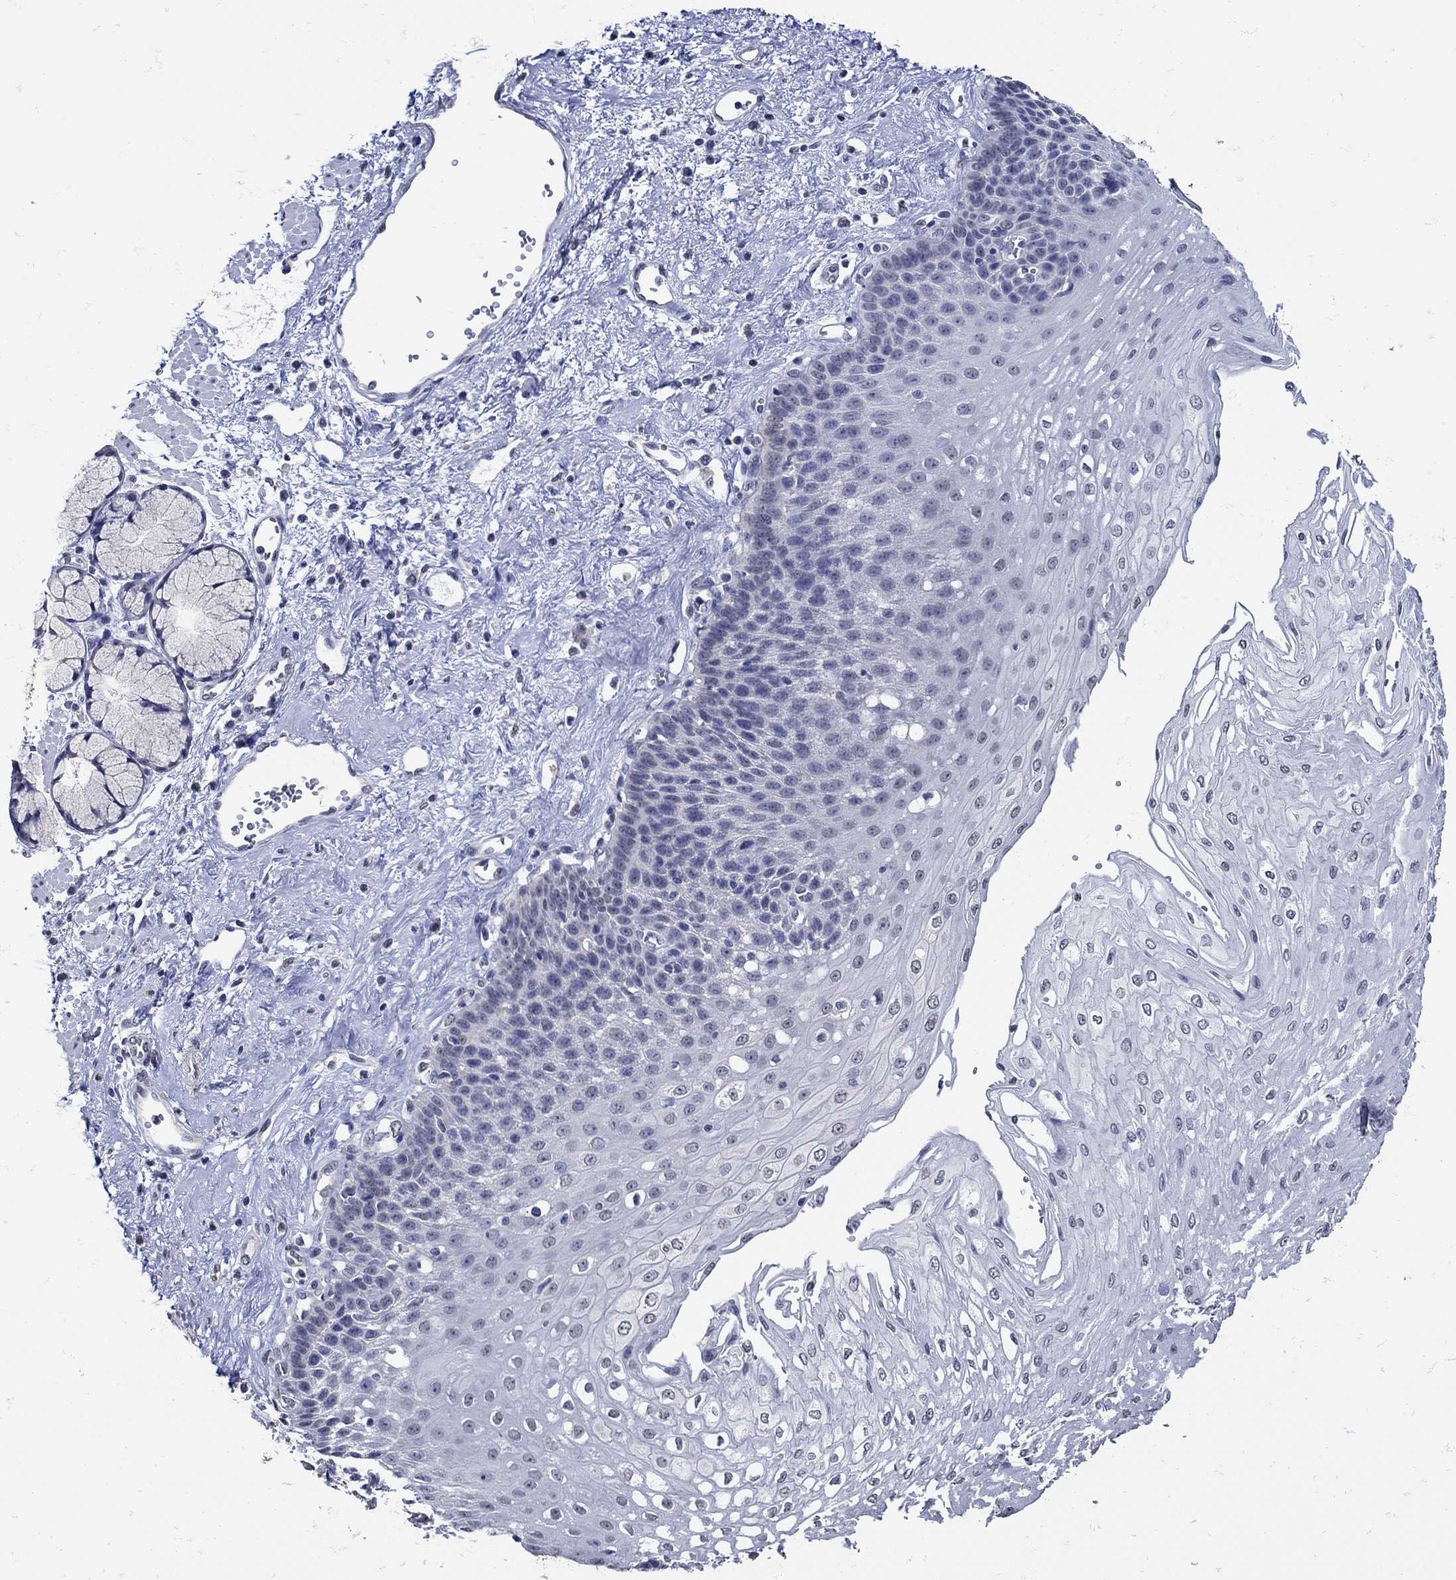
{"staining": {"intensity": "negative", "quantity": "none", "location": "none"}, "tissue": "esophagus", "cell_type": "Squamous epithelial cells", "image_type": "normal", "snomed": [{"axis": "morphology", "description": "Normal tissue, NOS"}, {"axis": "topography", "description": "Esophagus"}], "caption": "This is an immunohistochemistry (IHC) image of unremarkable esophagus. There is no staining in squamous epithelial cells.", "gene": "KCNN3", "patient": {"sex": "female", "age": 62}}